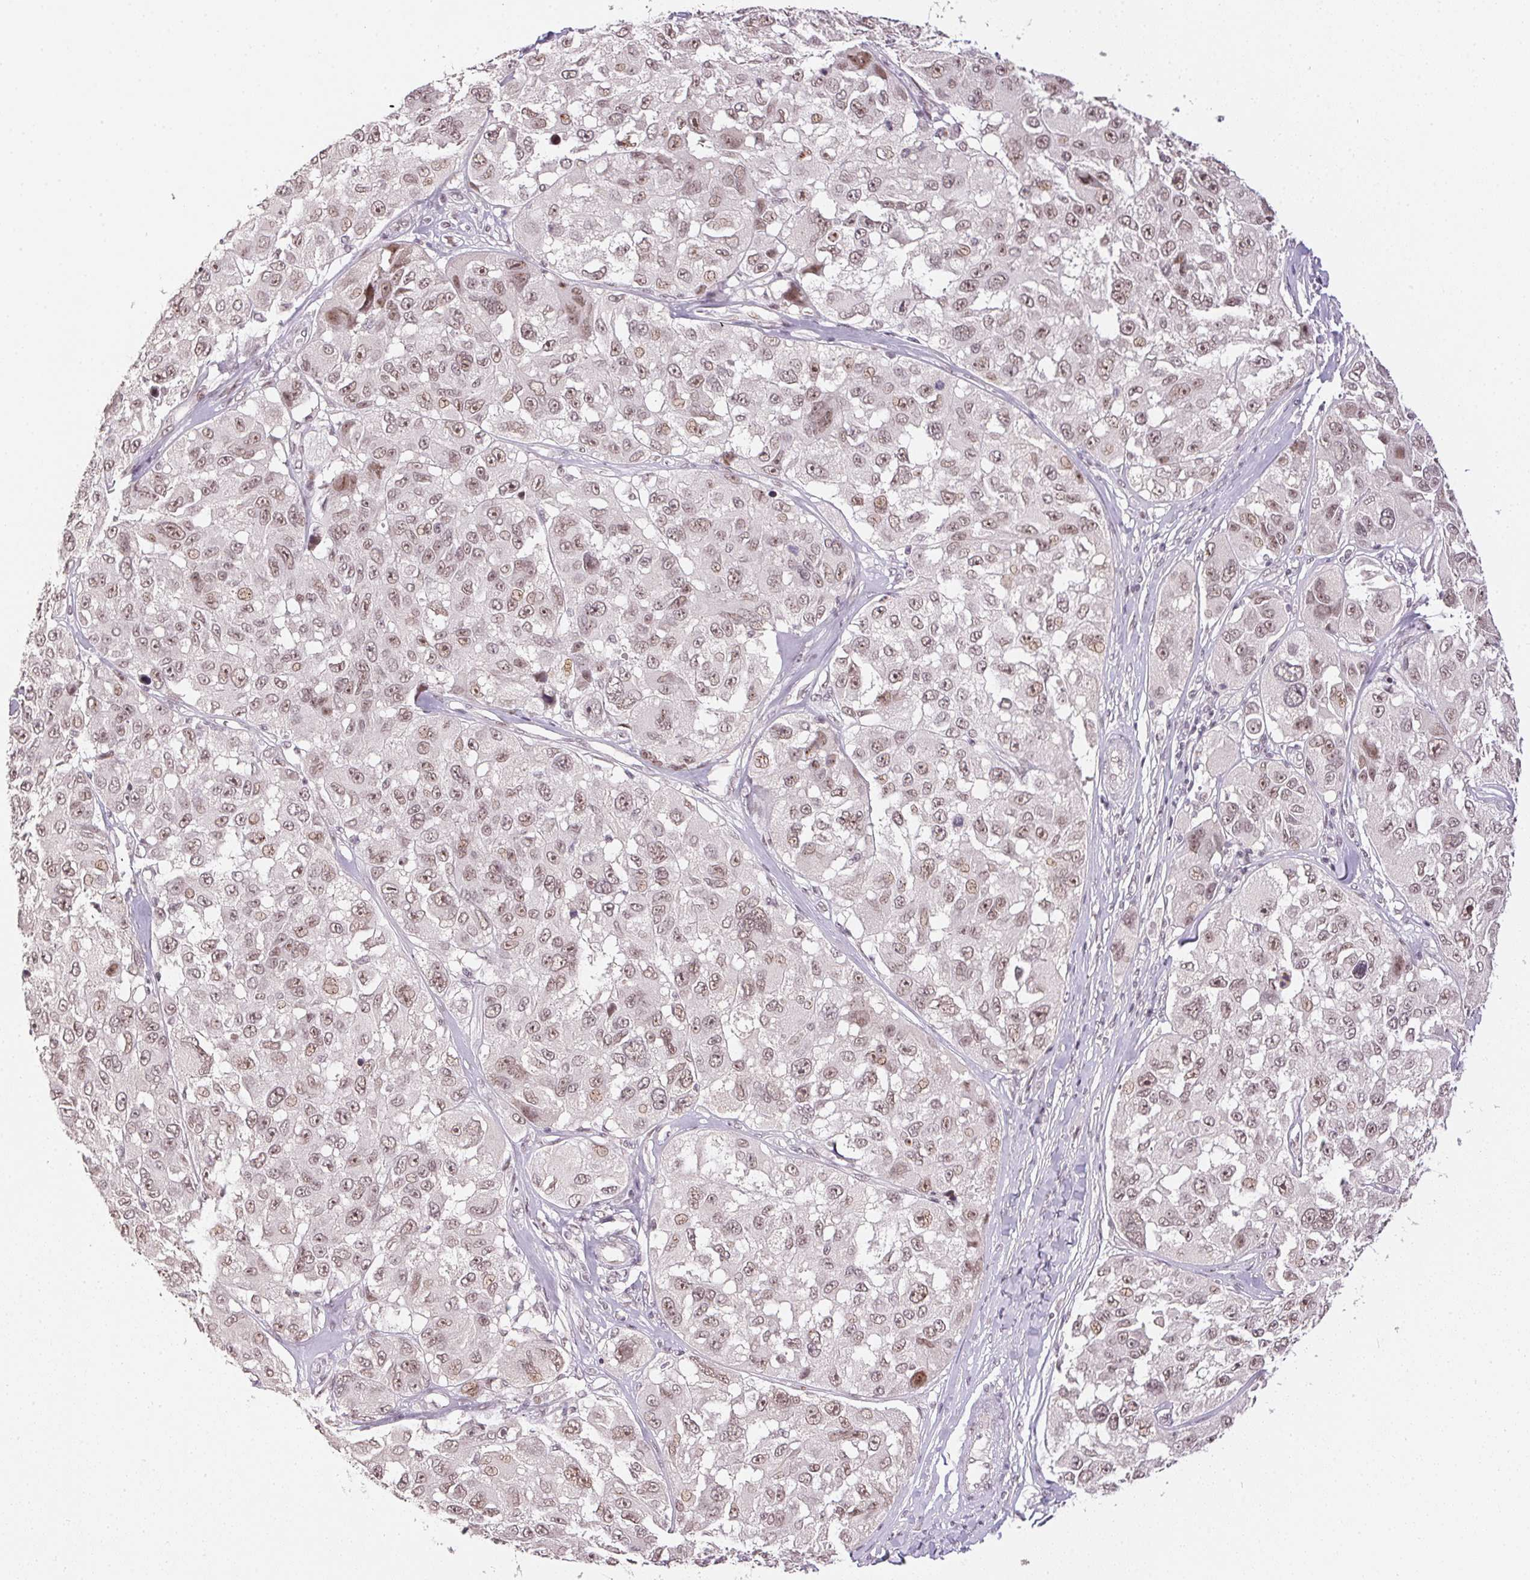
{"staining": {"intensity": "weak", "quantity": "25%-75%", "location": "nuclear"}, "tissue": "melanoma", "cell_type": "Tumor cells", "image_type": "cancer", "snomed": [{"axis": "morphology", "description": "Malignant melanoma, NOS"}, {"axis": "topography", "description": "Skin"}], "caption": "Human malignant melanoma stained for a protein (brown) exhibits weak nuclear positive expression in approximately 25%-75% of tumor cells.", "gene": "KDM4D", "patient": {"sex": "female", "age": 66}}